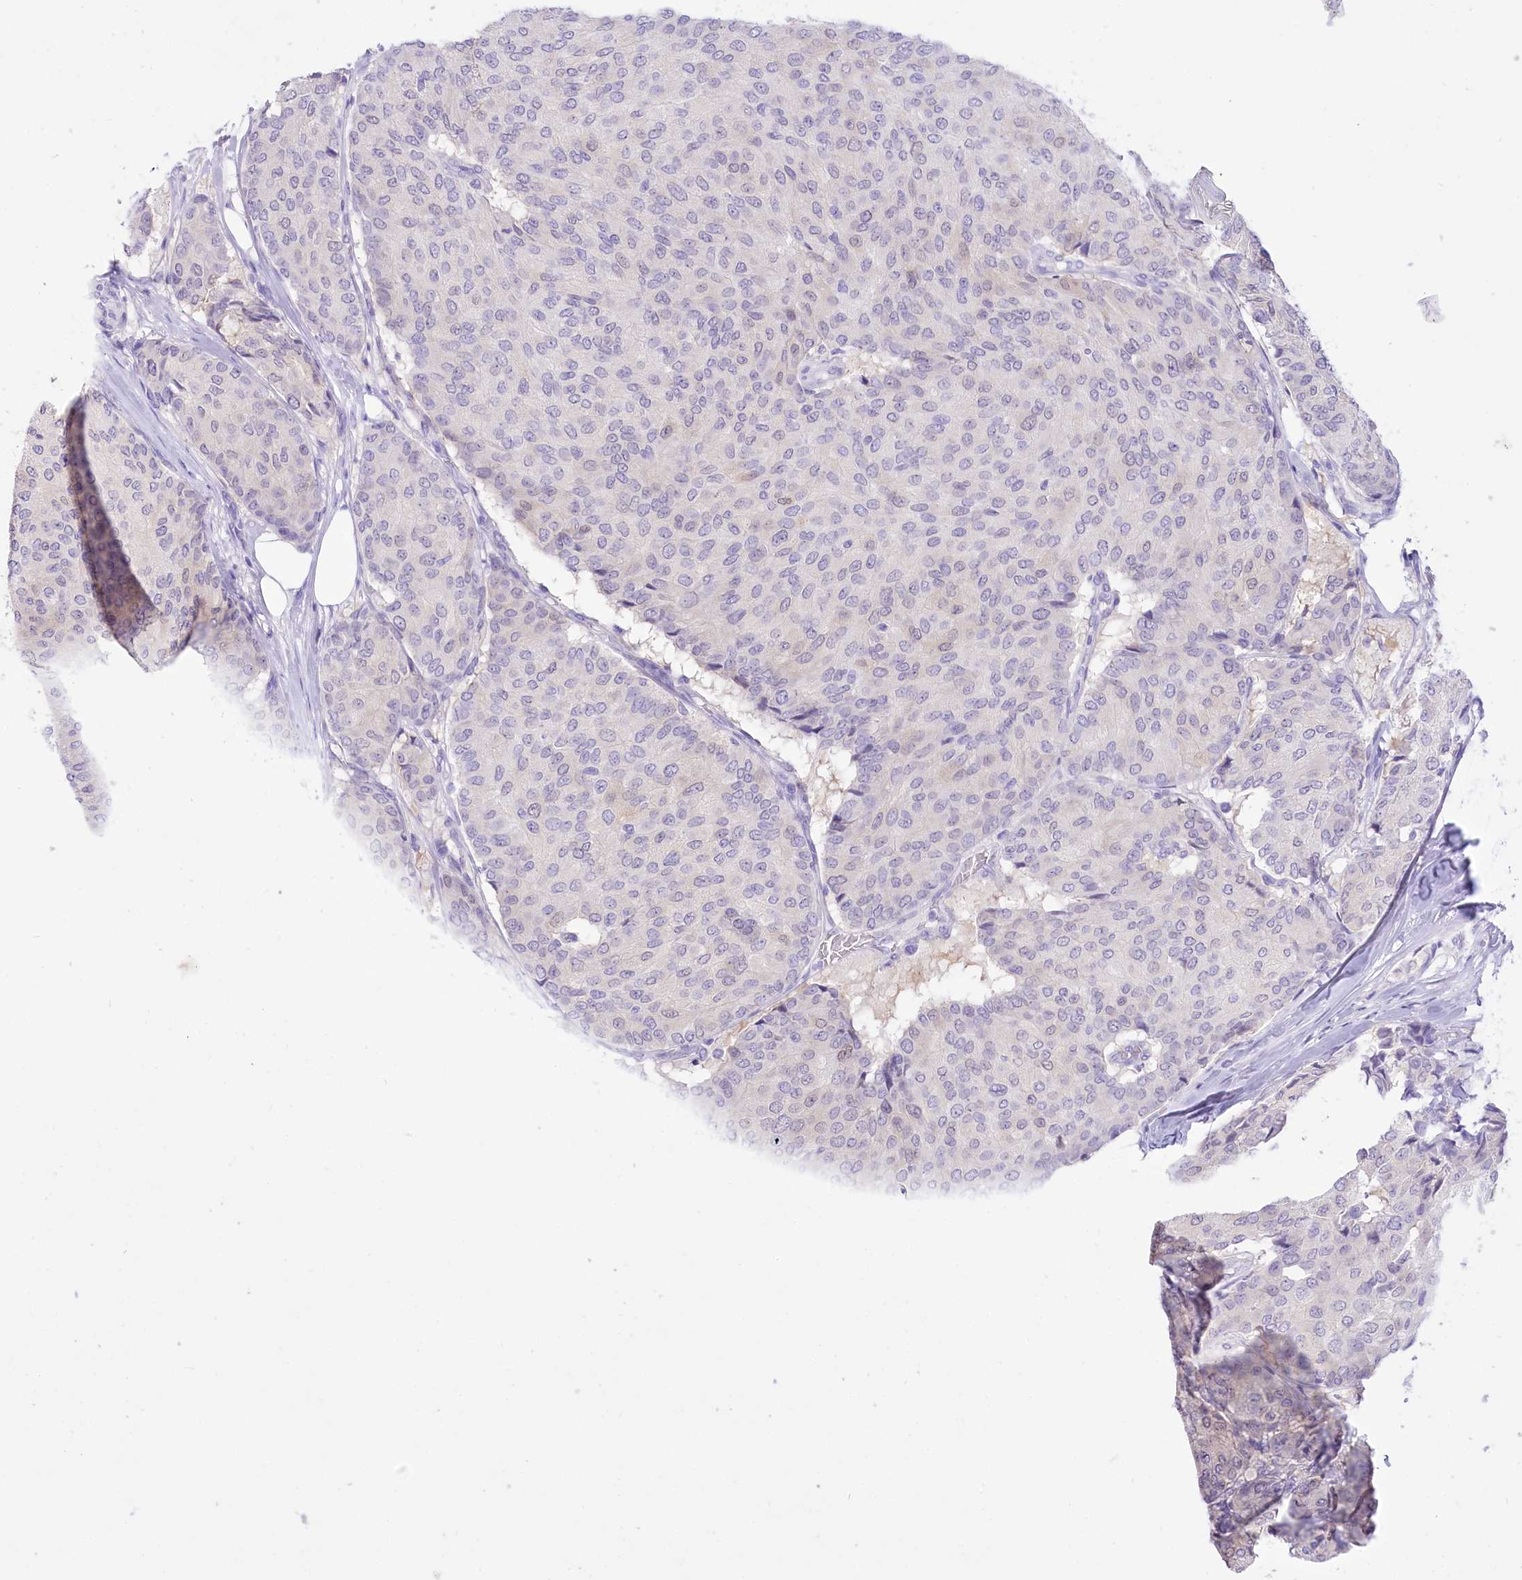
{"staining": {"intensity": "negative", "quantity": "none", "location": "none"}, "tissue": "breast cancer", "cell_type": "Tumor cells", "image_type": "cancer", "snomed": [{"axis": "morphology", "description": "Duct carcinoma"}, {"axis": "topography", "description": "Breast"}], "caption": "Tumor cells are negative for protein expression in human breast invasive ductal carcinoma.", "gene": "PBLD", "patient": {"sex": "female", "age": 75}}